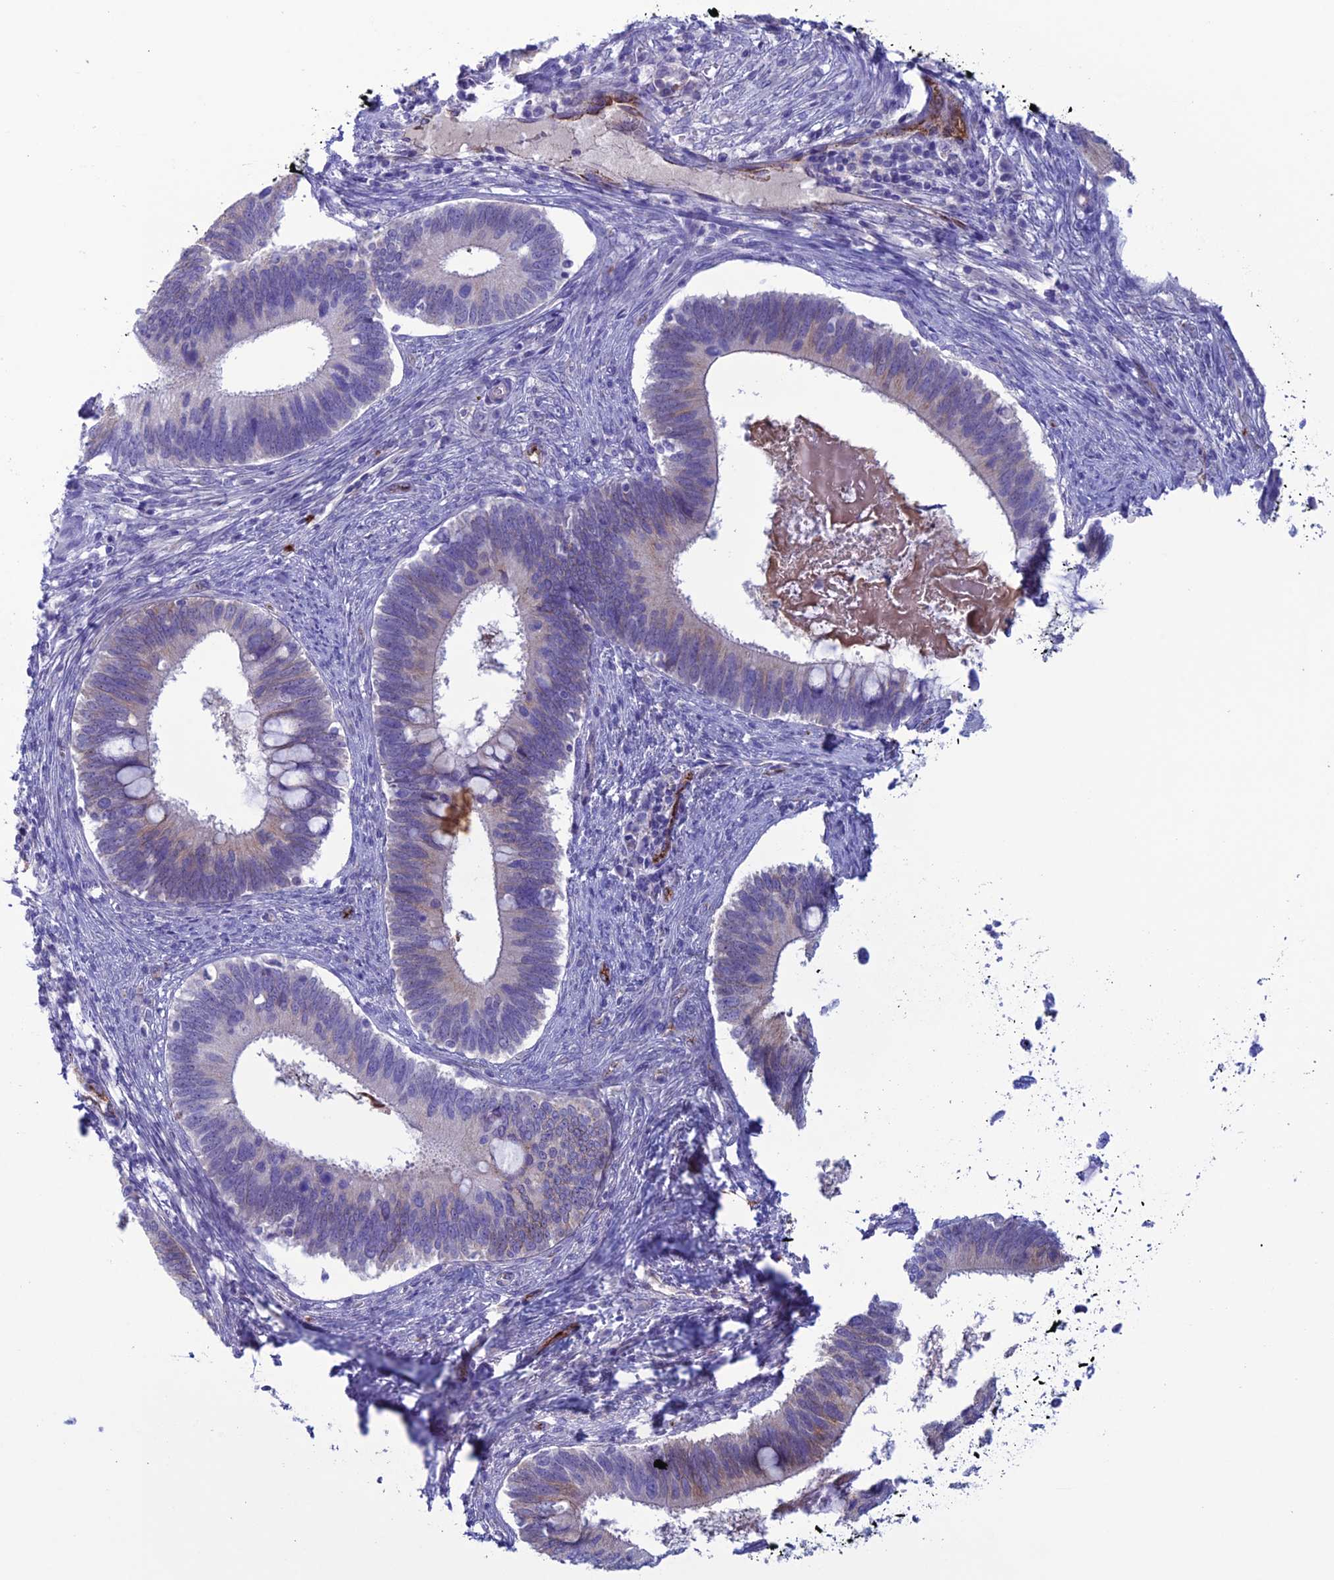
{"staining": {"intensity": "negative", "quantity": "none", "location": "none"}, "tissue": "cervical cancer", "cell_type": "Tumor cells", "image_type": "cancer", "snomed": [{"axis": "morphology", "description": "Adenocarcinoma, NOS"}, {"axis": "topography", "description": "Cervix"}], "caption": "High power microscopy image of an immunohistochemistry image of cervical cancer, revealing no significant positivity in tumor cells.", "gene": "CDC42EP5", "patient": {"sex": "female", "age": 42}}